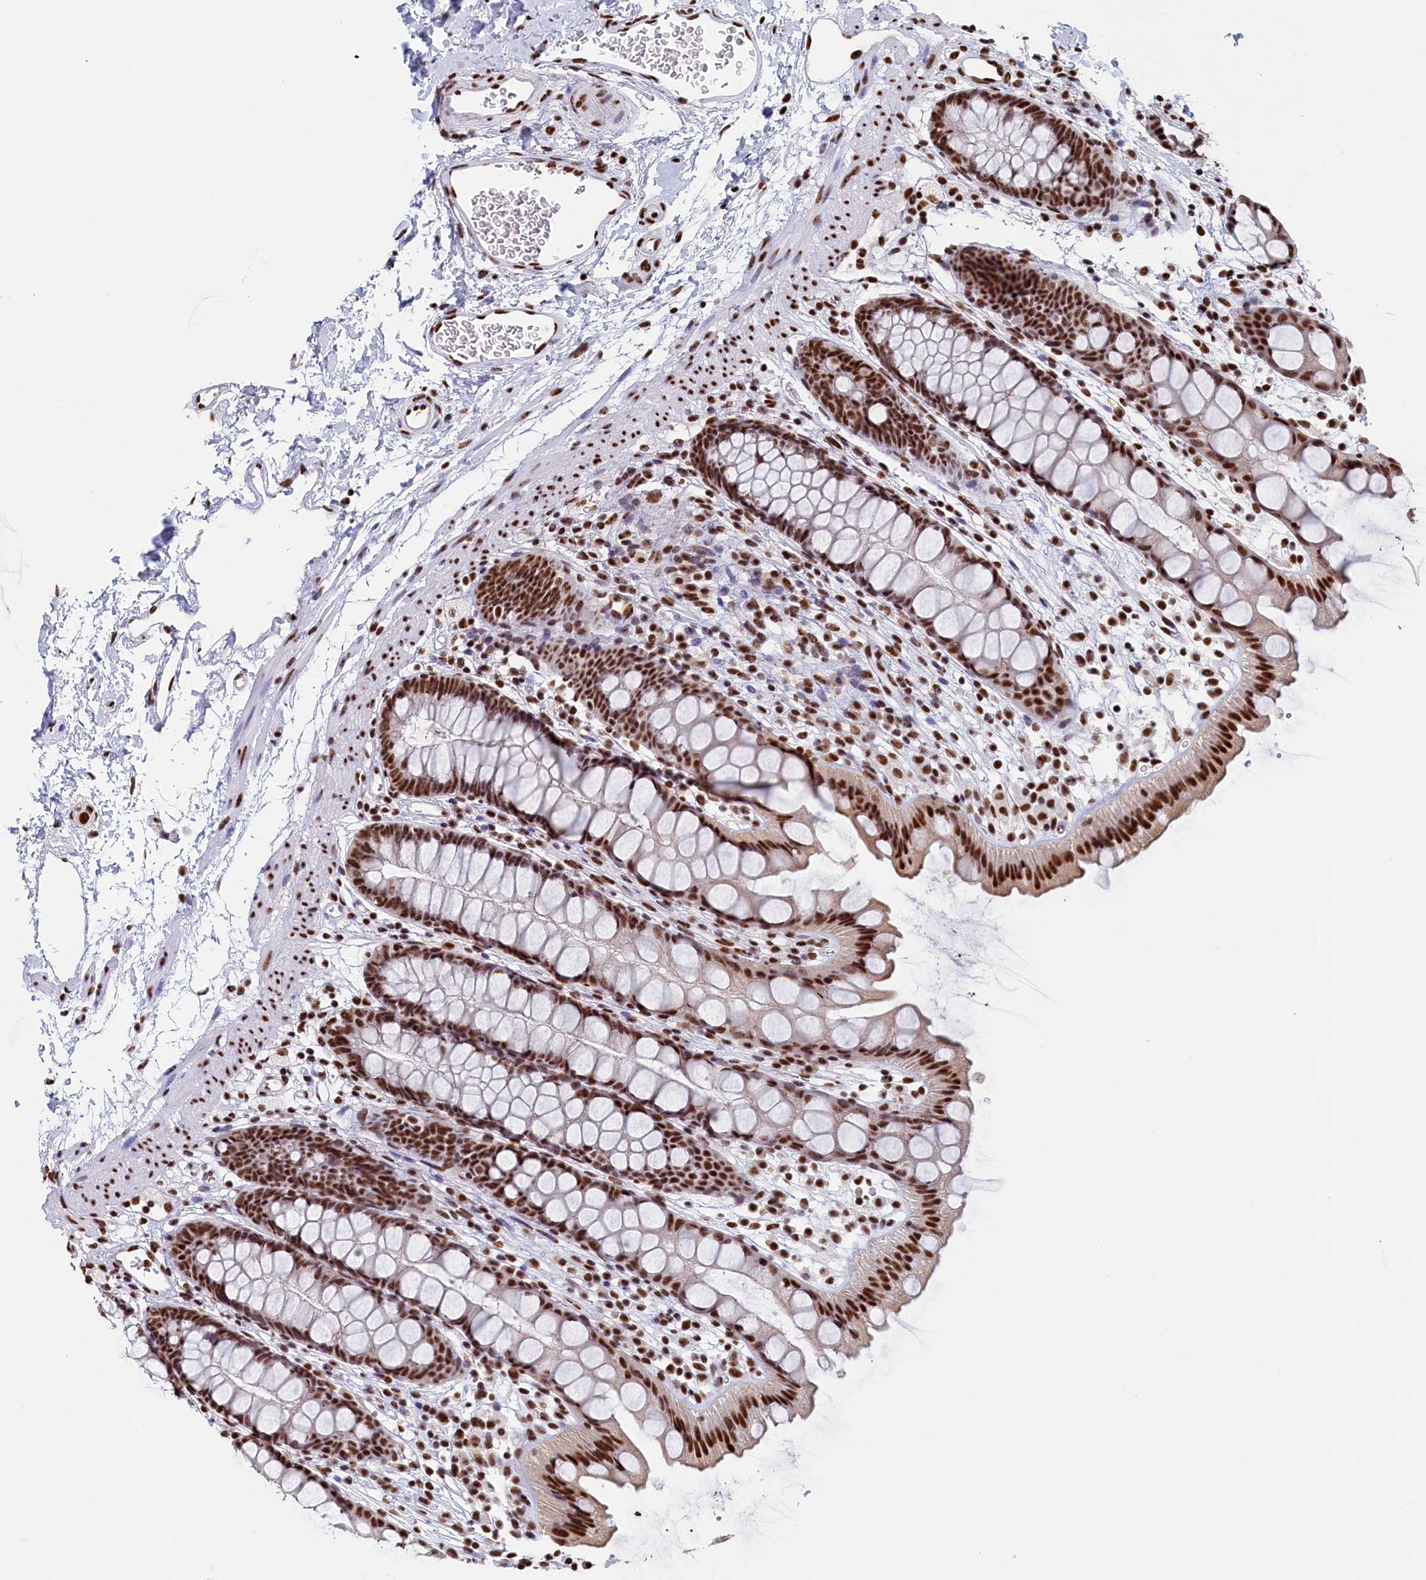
{"staining": {"intensity": "strong", "quantity": ">75%", "location": "nuclear"}, "tissue": "rectum", "cell_type": "Glandular cells", "image_type": "normal", "snomed": [{"axis": "morphology", "description": "Normal tissue, NOS"}, {"axis": "topography", "description": "Rectum"}], "caption": "The image demonstrates staining of unremarkable rectum, revealing strong nuclear protein positivity (brown color) within glandular cells.", "gene": "MOSPD3", "patient": {"sex": "female", "age": 65}}